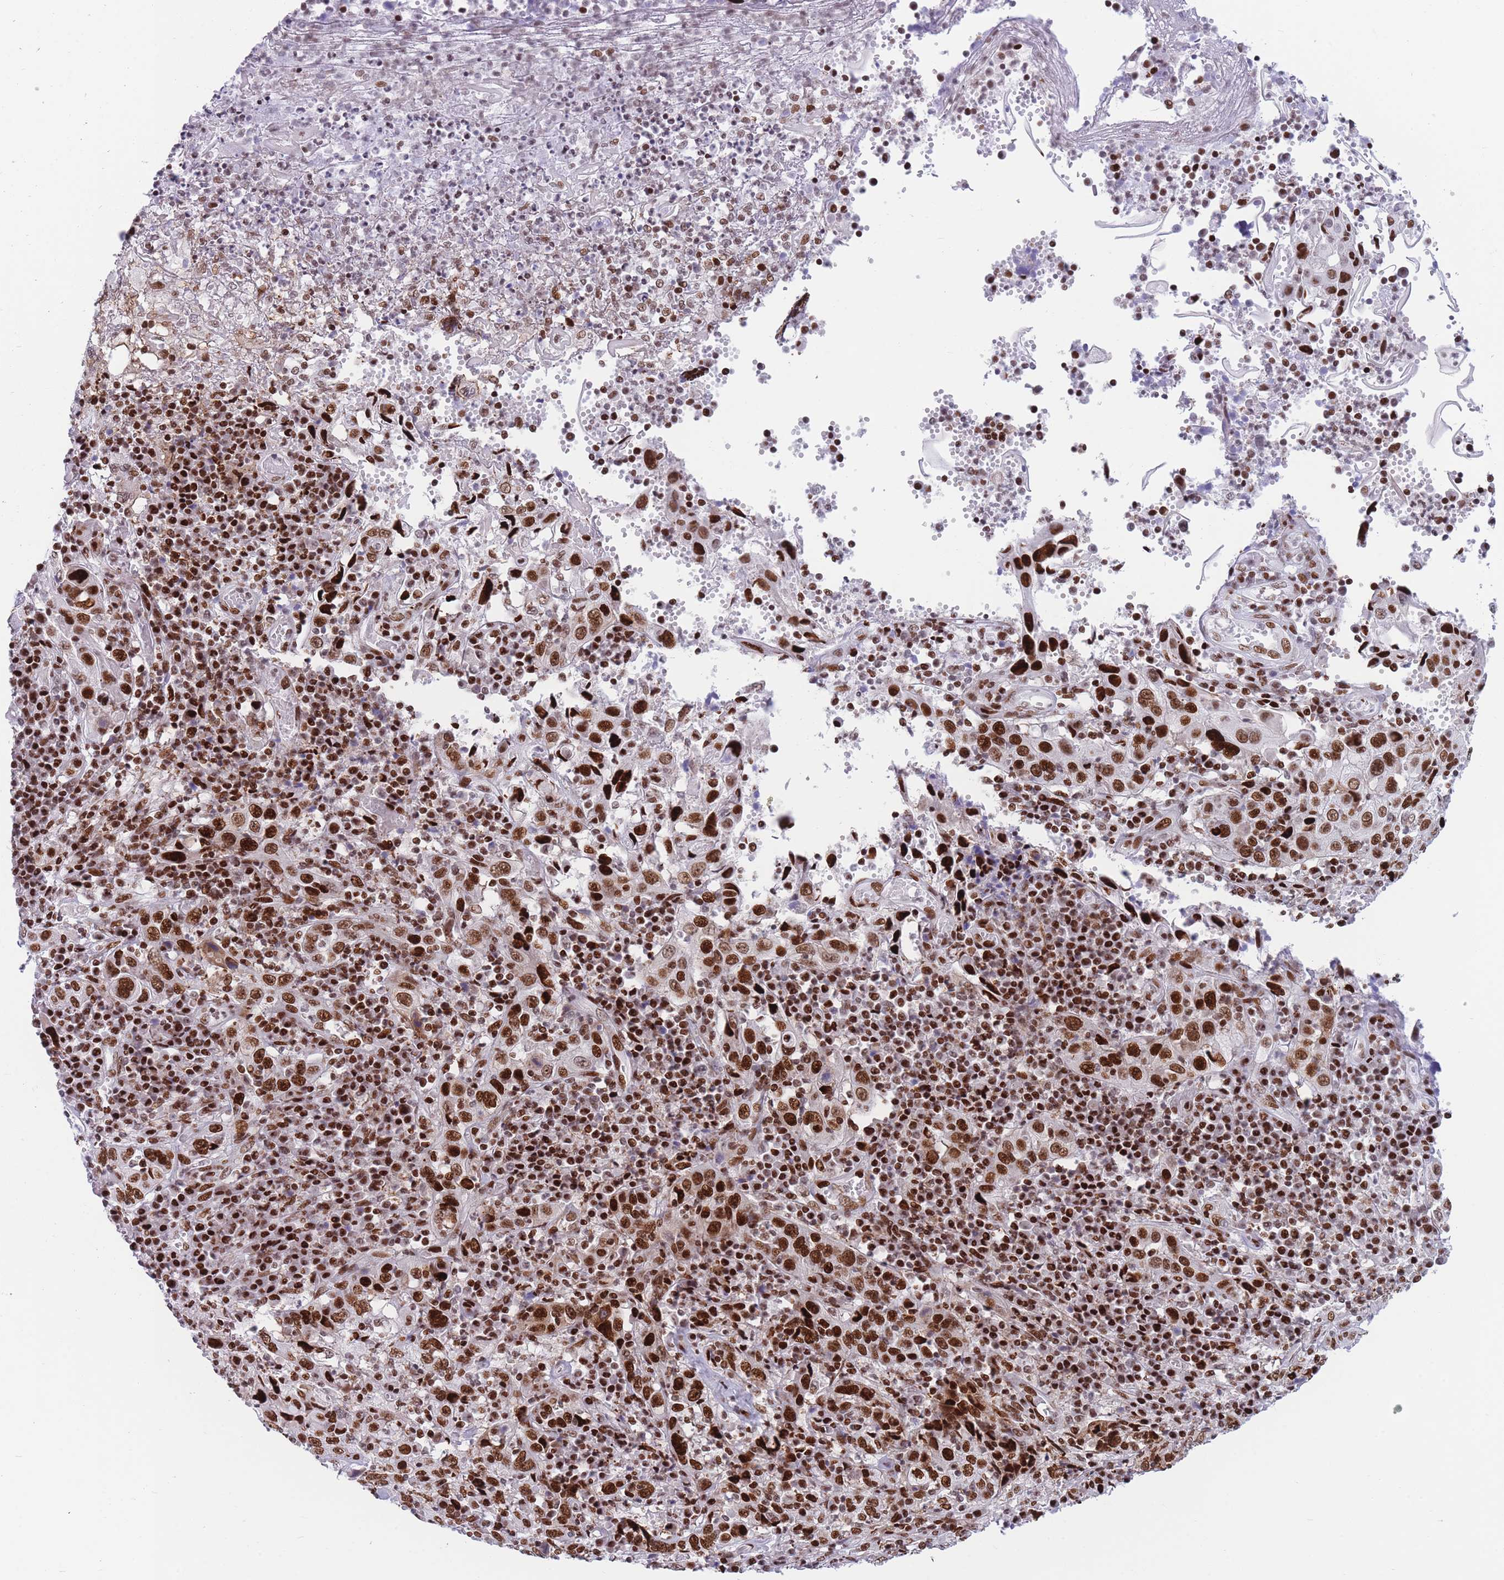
{"staining": {"intensity": "strong", "quantity": ">75%", "location": "nuclear"}, "tissue": "cervical cancer", "cell_type": "Tumor cells", "image_type": "cancer", "snomed": [{"axis": "morphology", "description": "Squamous cell carcinoma, NOS"}, {"axis": "topography", "description": "Cervix"}], "caption": "Strong nuclear protein staining is present in approximately >75% of tumor cells in cervical cancer (squamous cell carcinoma).", "gene": "DNAJC3", "patient": {"sex": "female", "age": 46}}